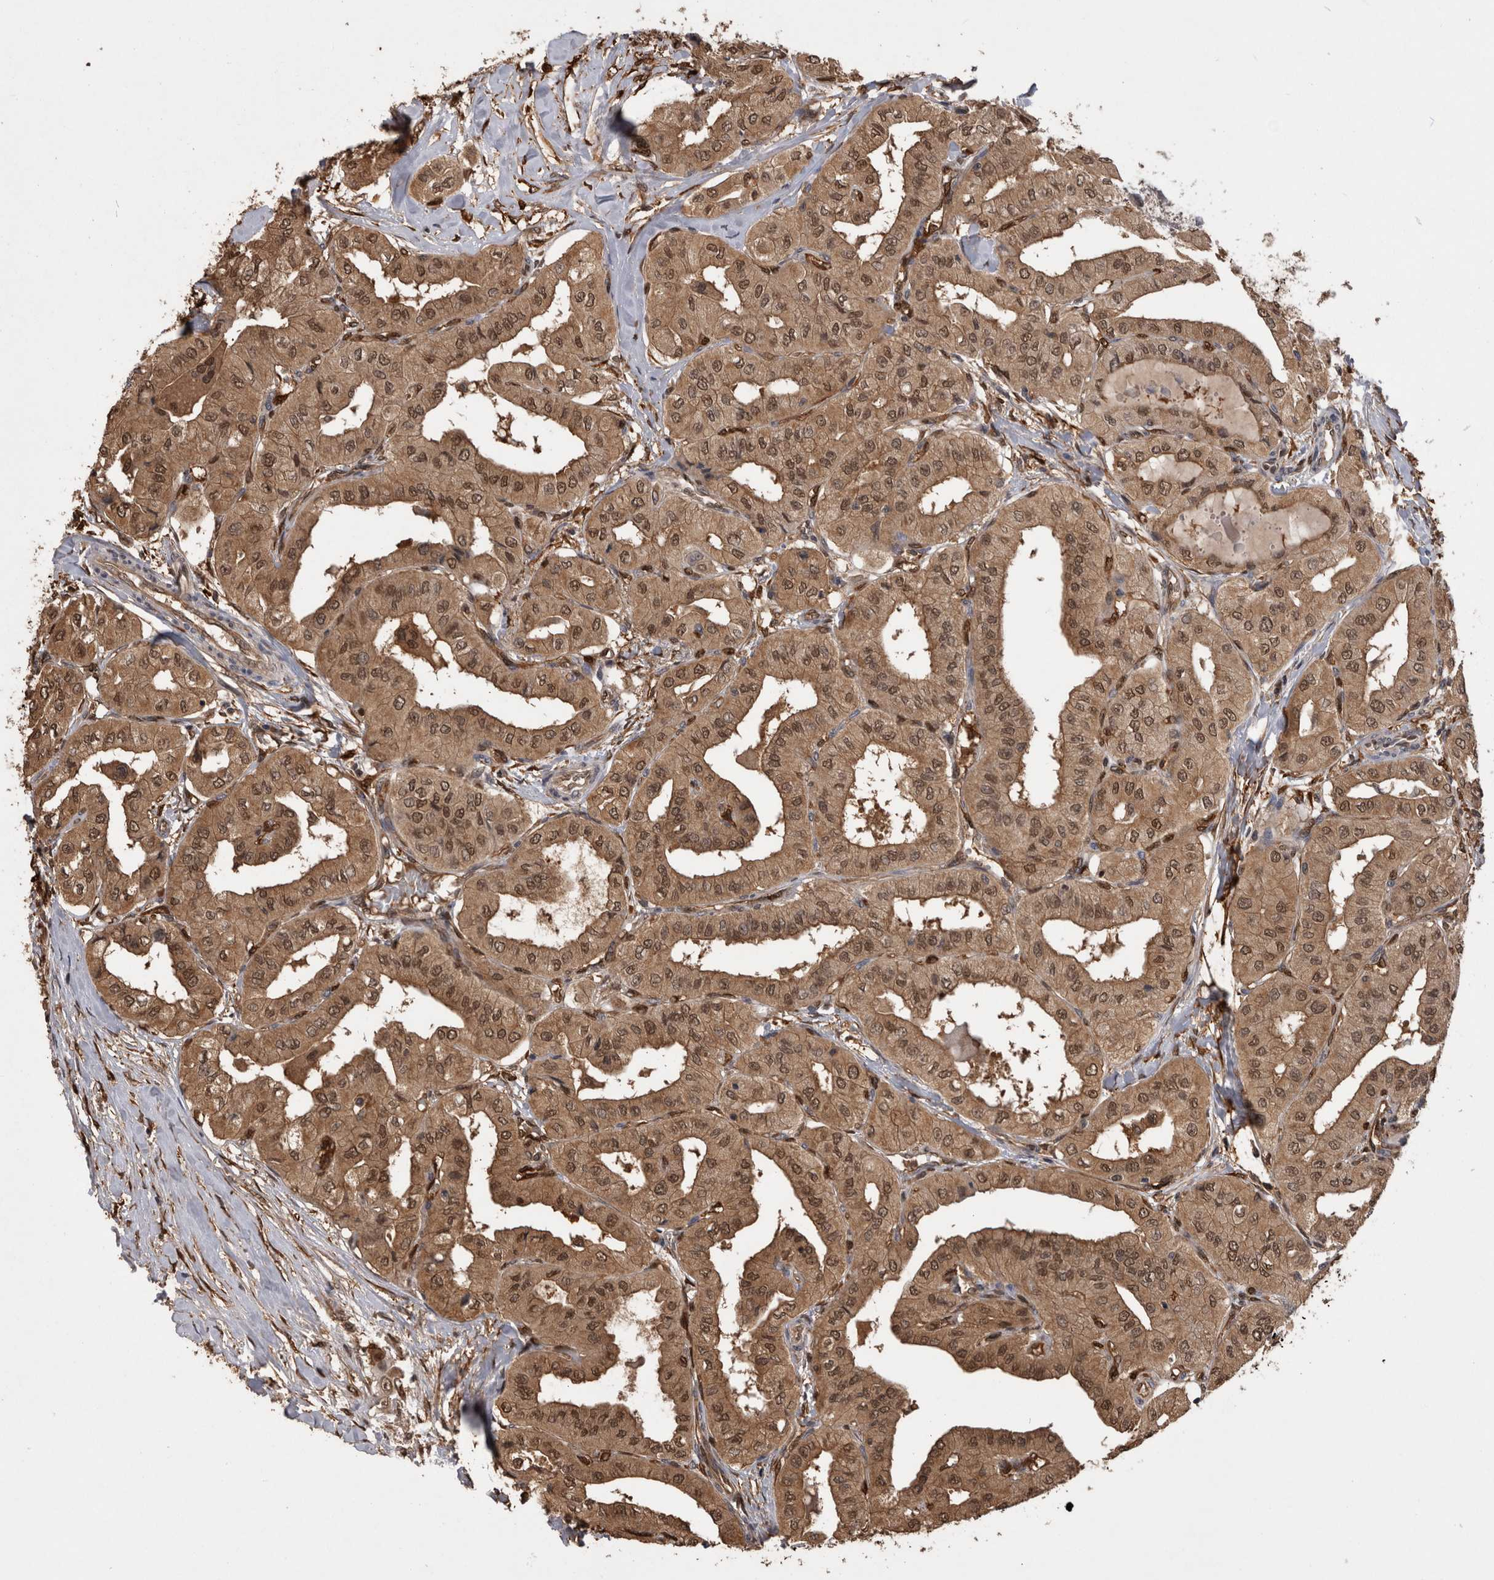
{"staining": {"intensity": "moderate", "quantity": ">75%", "location": "cytoplasmic/membranous,nuclear"}, "tissue": "thyroid cancer", "cell_type": "Tumor cells", "image_type": "cancer", "snomed": [{"axis": "morphology", "description": "Papillary adenocarcinoma, NOS"}, {"axis": "topography", "description": "Thyroid gland"}], "caption": "DAB (3,3'-diaminobenzidine) immunohistochemical staining of thyroid cancer exhibits moderate cytoplasmic/membranous and nuclear protein expression in about >75% of tumor cells.", "gene": "LXN", "patient": {"sex": "female", "age": 59}}